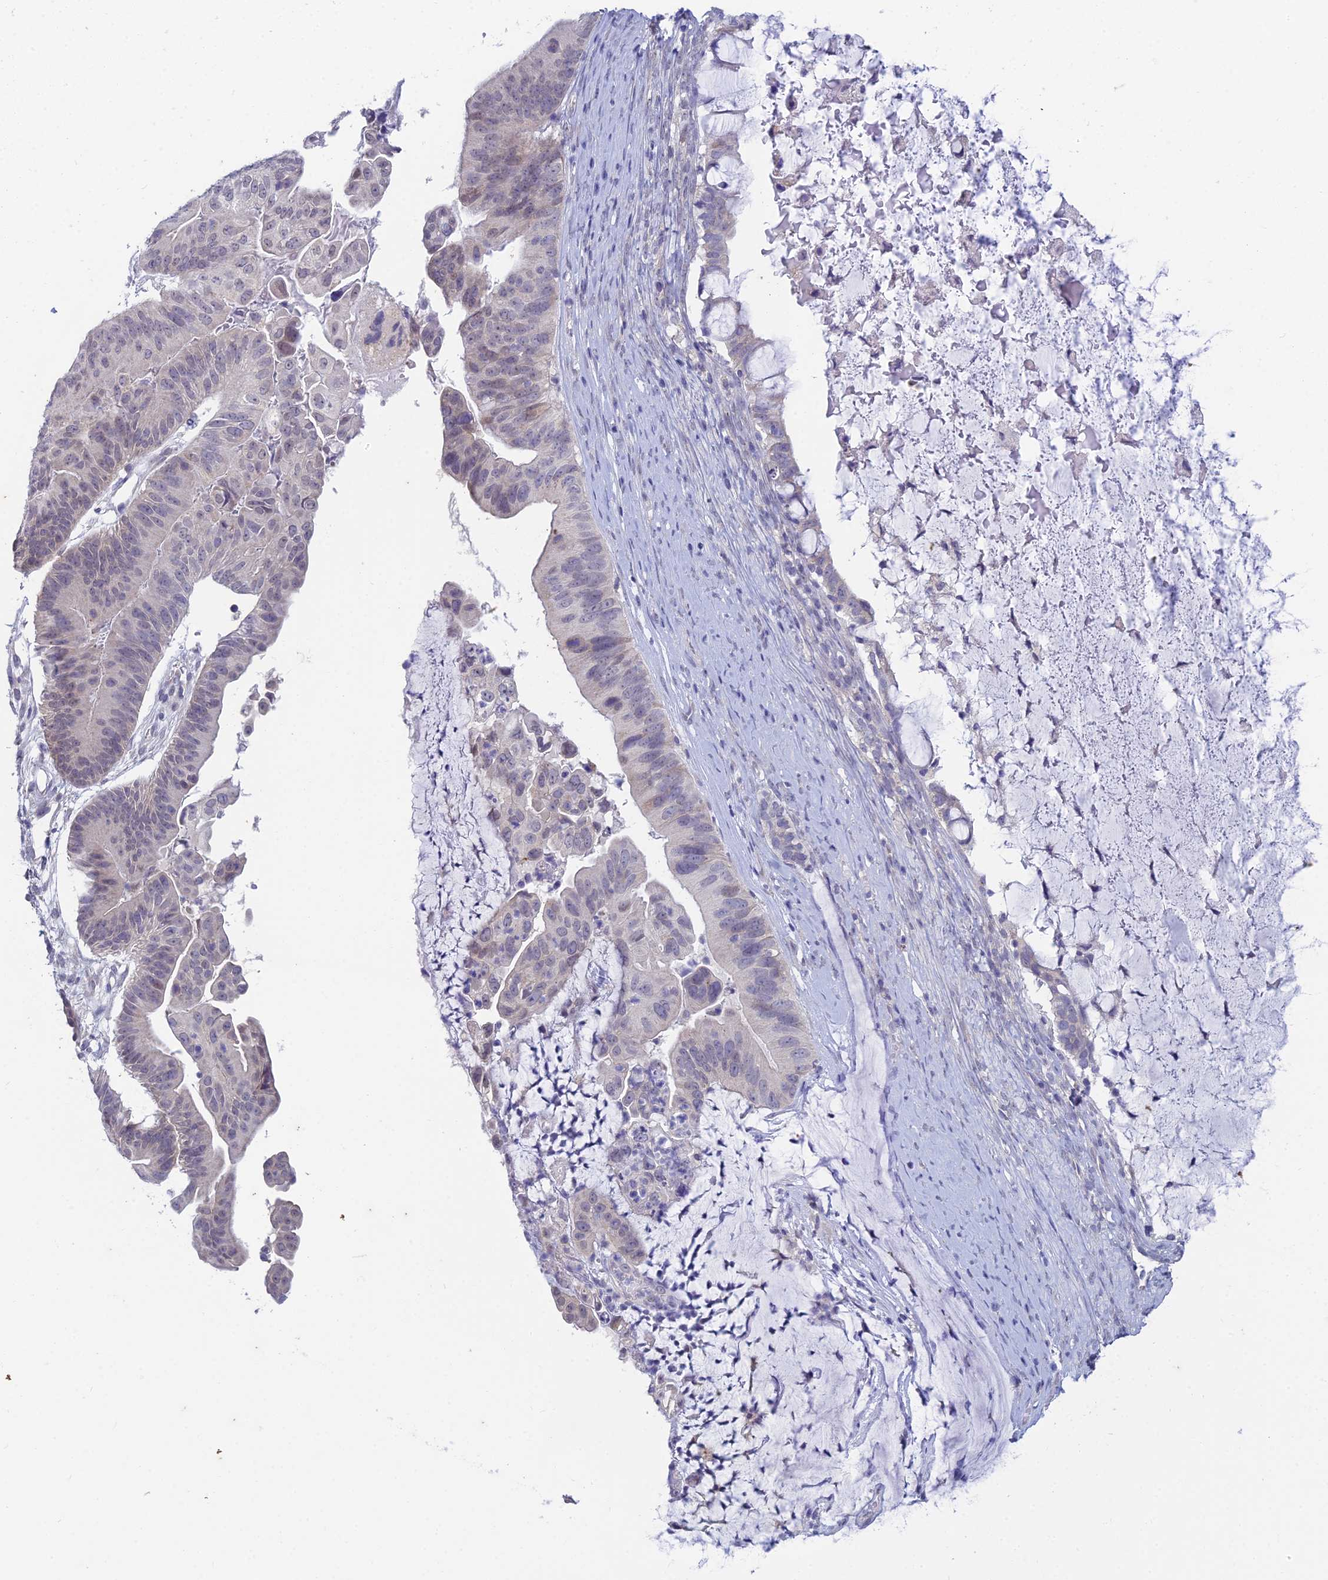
{"staining": {"intensity": "weak", "quantity": "<25%", "location": "cytoplasmic/membranous"}, "tissue": "ovarian cancer", "cell_type": "Tumor cells", "image_type": "cancer", "snomed": [{"axis": "morphology", "description": "Cystadenocarcinoma, mucinous, NOS"}, {"axis": "topography", "description": "Ovary"}], "caption": "Protein analysis of ovarian cancer shows no significant staining in tumor cells.", "gene": "EEF2KMT", "patient": {"sex": "female", "age": 61}}